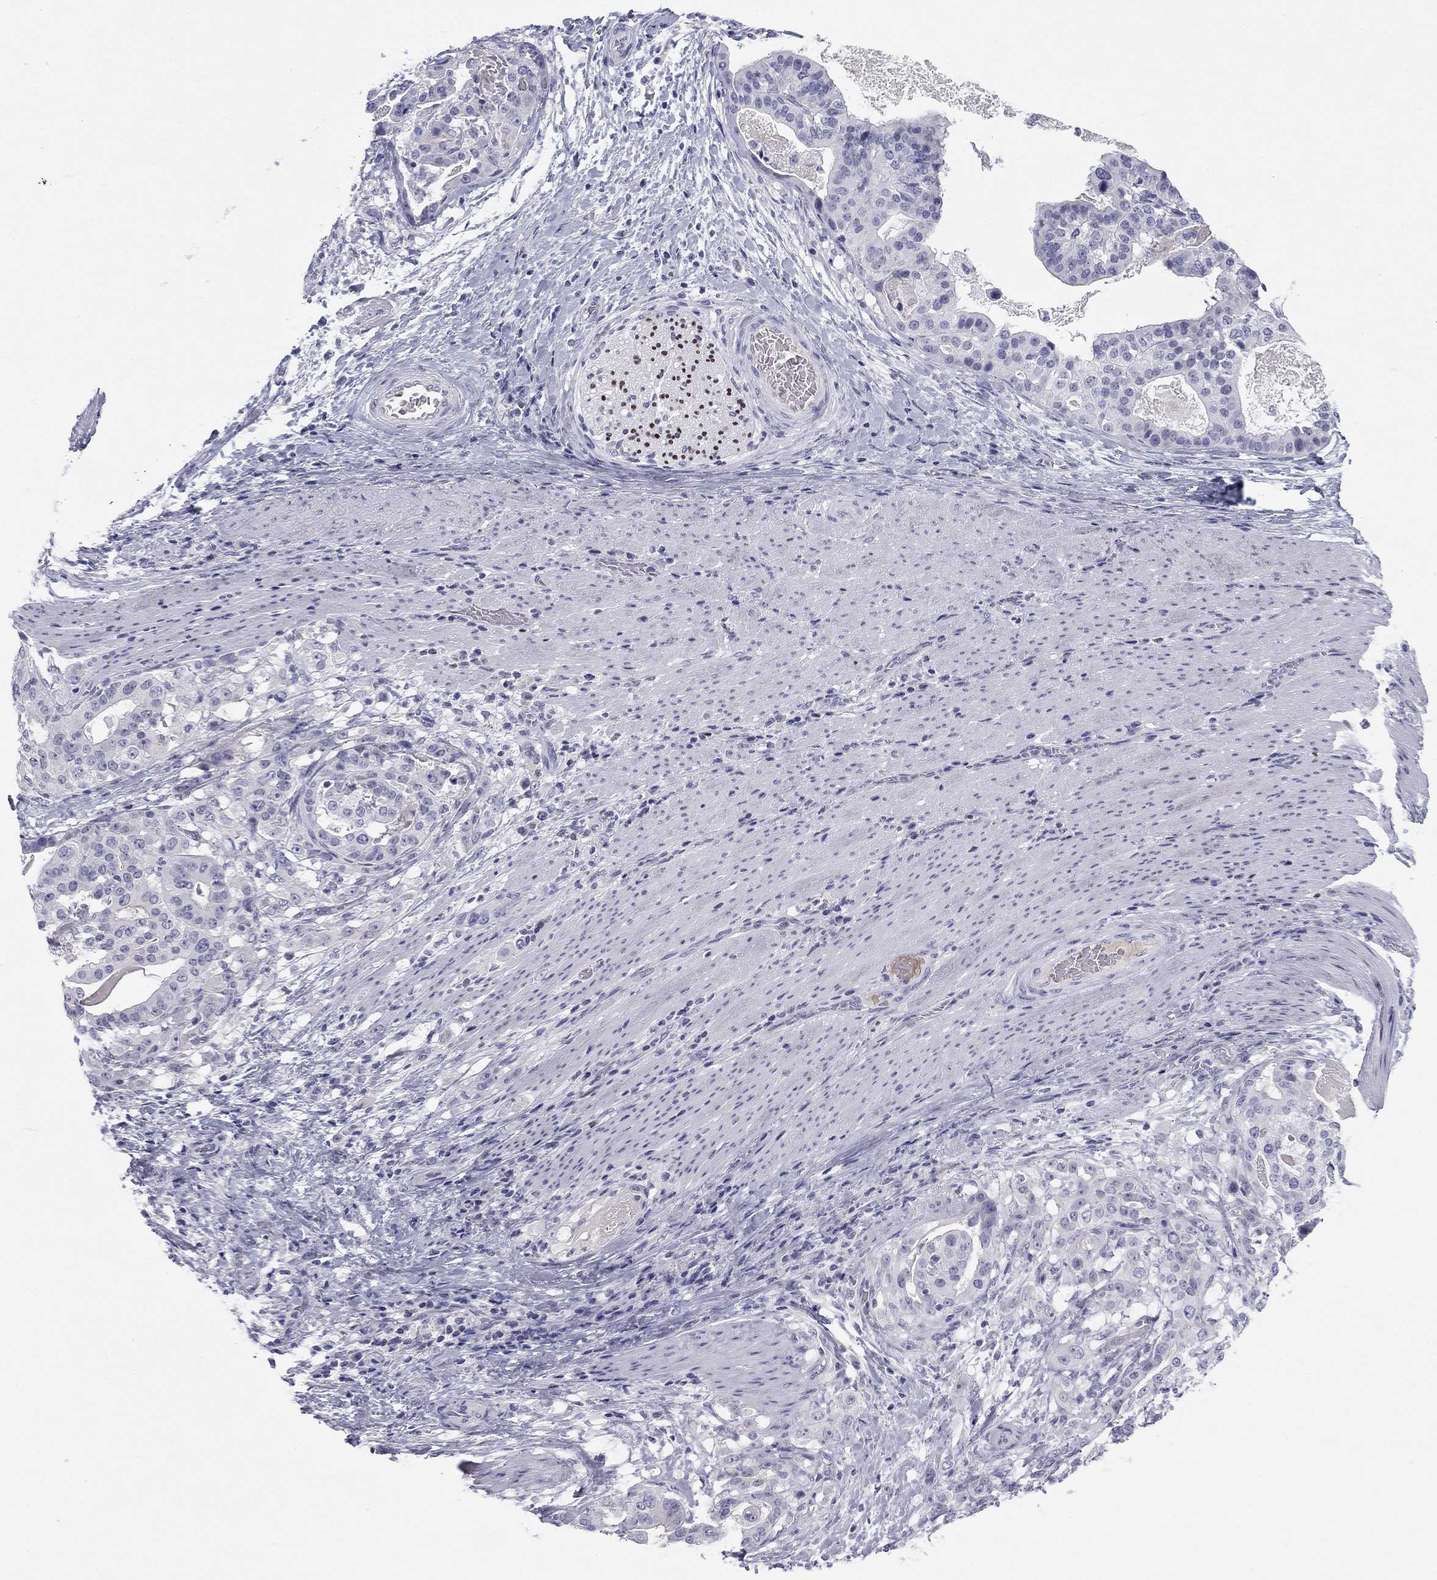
{"staining": {"intensity": "negative", "quantity": "none", "location": "none"}, "tissue": "stomach cancer", "cell_type": "Tumor cells", "image_type": "cancer", "snomed": [{"axis": "morphology", "description": "Adenocarcinoma, NOS"}, {"axis": "topography", "description": "Stomach"}], "caption": "Immunohistochemistry (IHC) histopathology image of stomach adenocarcinoma stained for a protein (brown), which exhibits no expression in tumor cells. (Immunohistochemistry, brightfield microscopy, high magnification).", "gene": "TFAP2B", "patient": {"sex": "male", "age": 48}}